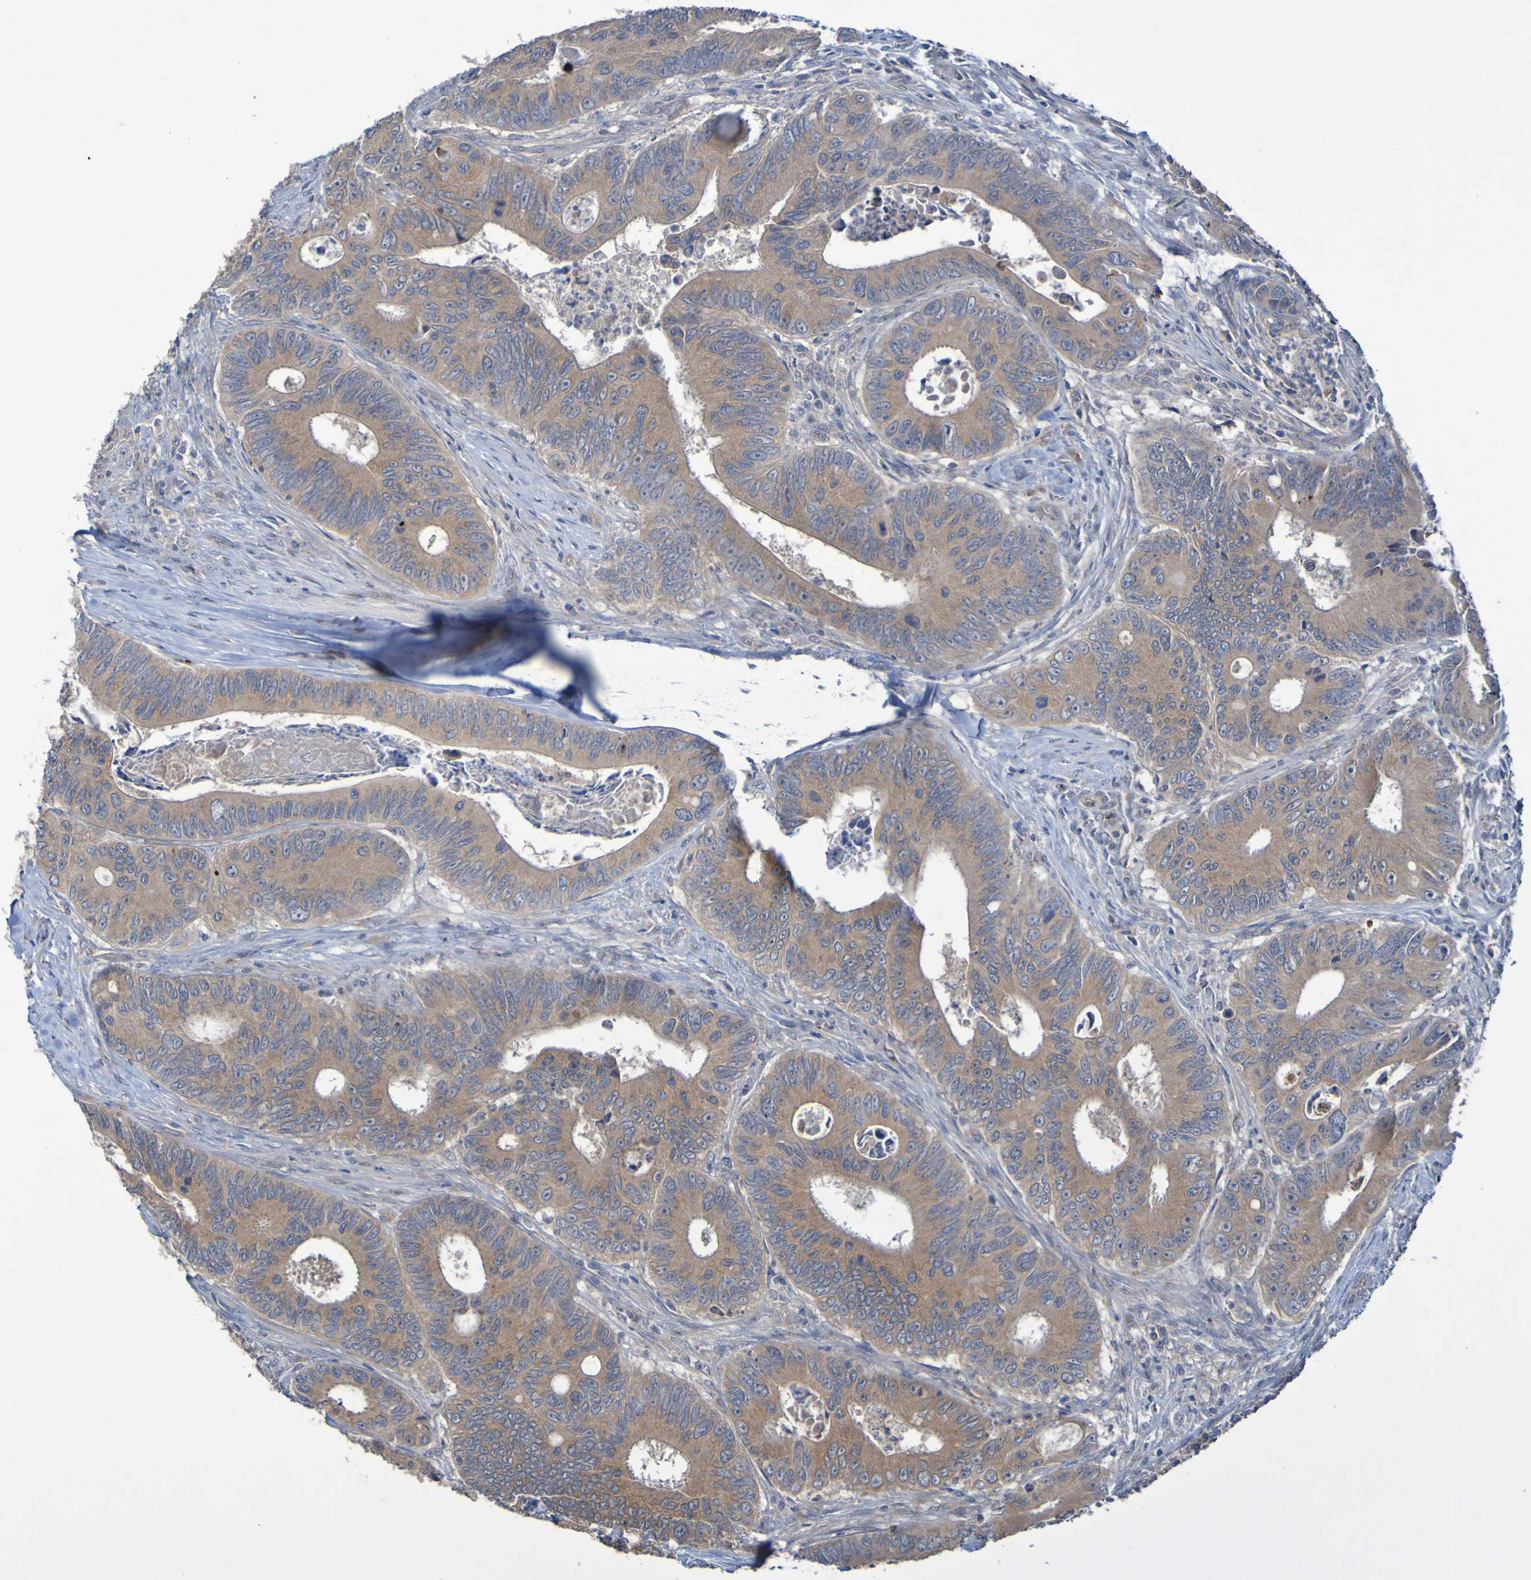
{"staining": {"intensity": "moderate", "quantity": ">75%", "location": "cytoplasmic/membranous"}, "tissue": "colorectal cancer", "cell_type": "Tumor cells", "image_type": "cancer", "snomed": [{"axis": "morphology", "description": "Inflammation, NOS"}, {"axis": "morphology", "description": "Adenocarcinoma, NOS"}, {"axis": "topography", "description": "Colon"}], "caption": "Immunohistochemistry (IHC) micrograph of colorectal cancer stained for a protein (brown), which displays medium levels of moderate cytoplasmic/membranous staining in approximately >75% of tumor cells.", "gene": "ANGPT4", "patient": {"sex": "male", "age": 72}}